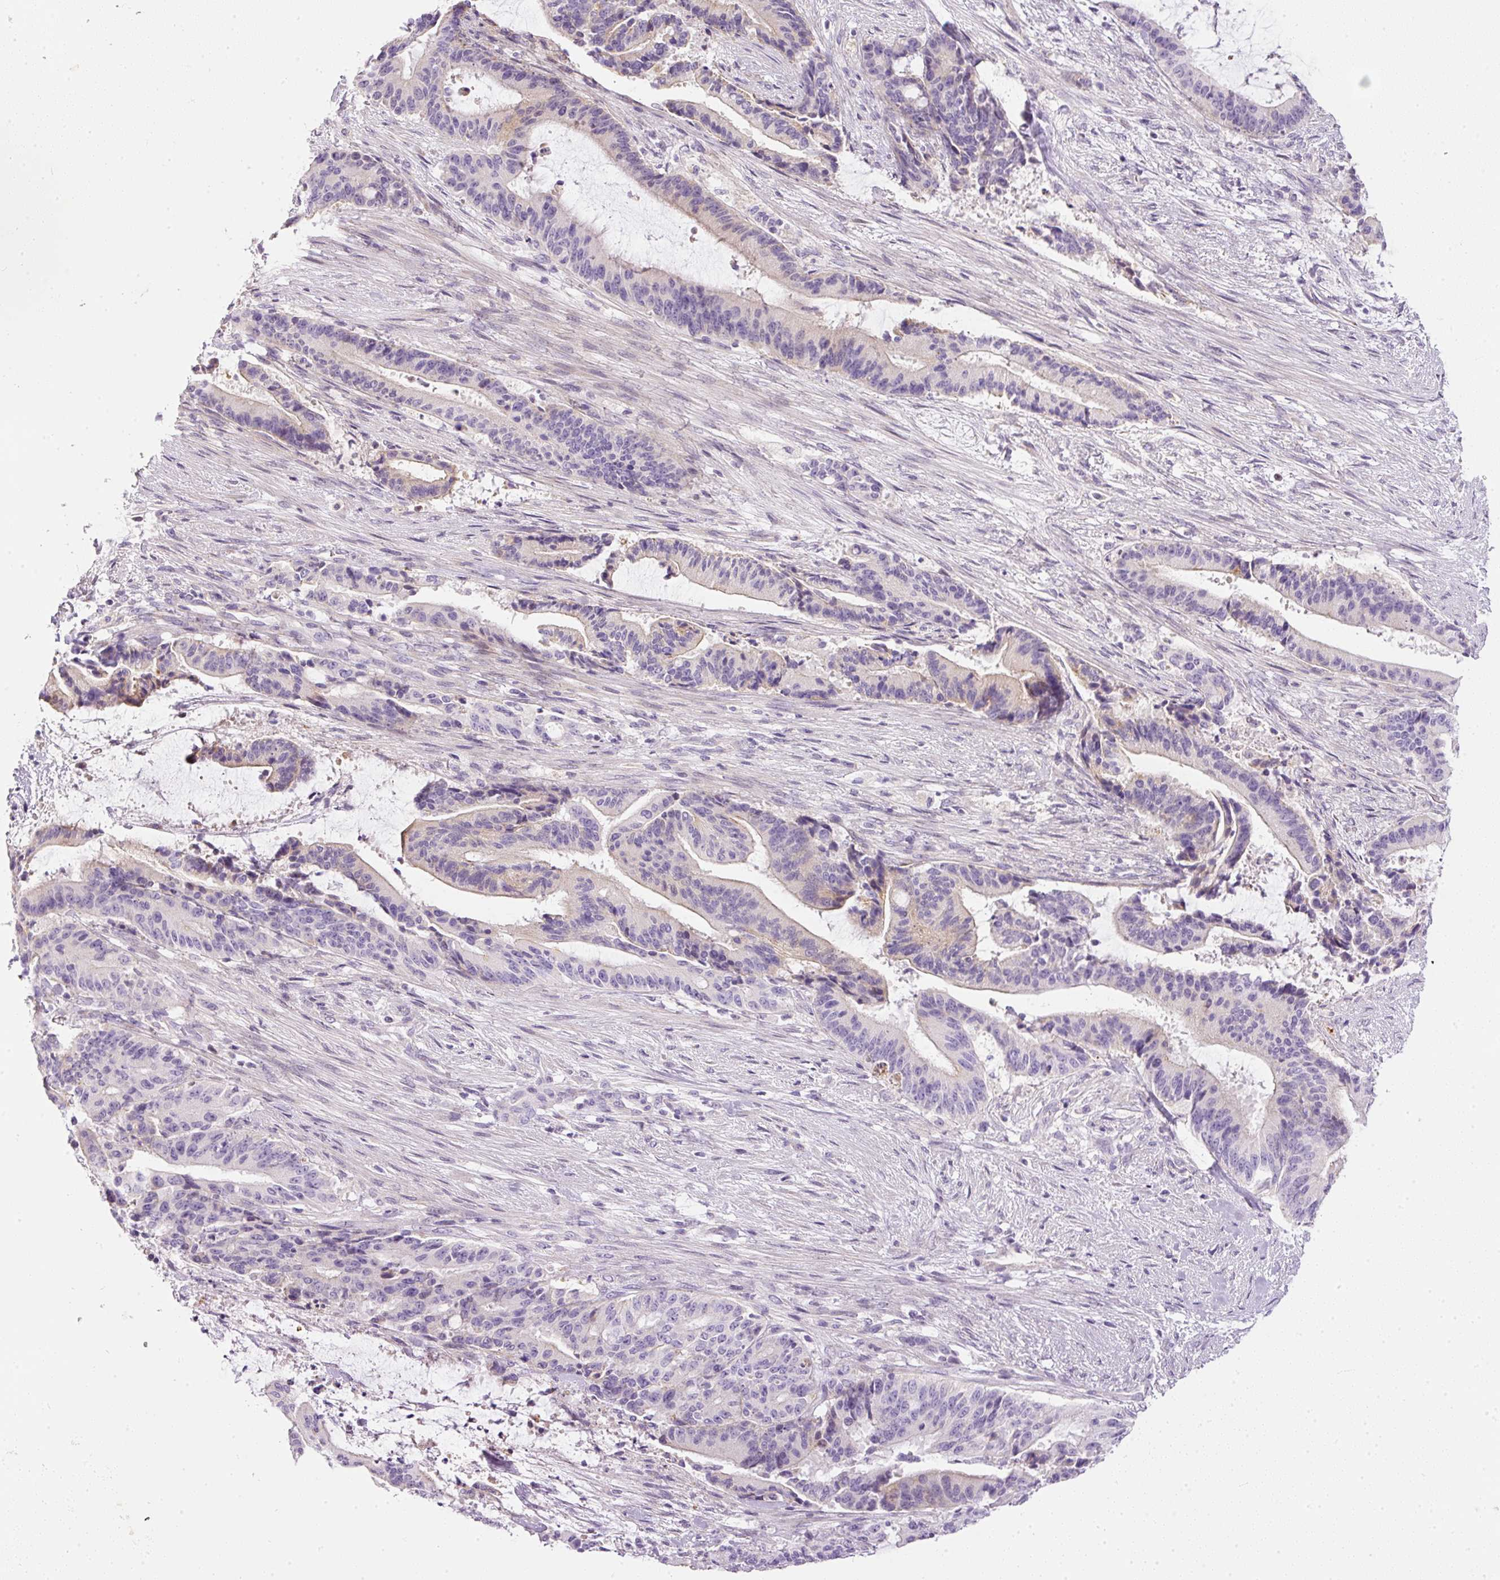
{"staining": {"intensity": "negative", "quantity": "none", "location": "none"}, "tissue": "liver cancer", "cell_type": "Tumor cells", "image_type": "cancer", "snomed": [{"axis": "morphology", "description": "Normal tissue, NOS"}, {"axis": "morphology", "description": "Cholangiocarcinoma"}, {"axis": "topography", "description": "Liver"}, {"axis": "topography", "description": "Peripheral nerve tissue"}], "caption": "There is no significant expression in tumor cells of liver cancer (cholangiocarcinoma).", "gene": "KPNA5", "patient": {"sex": "female", "age": 73}}